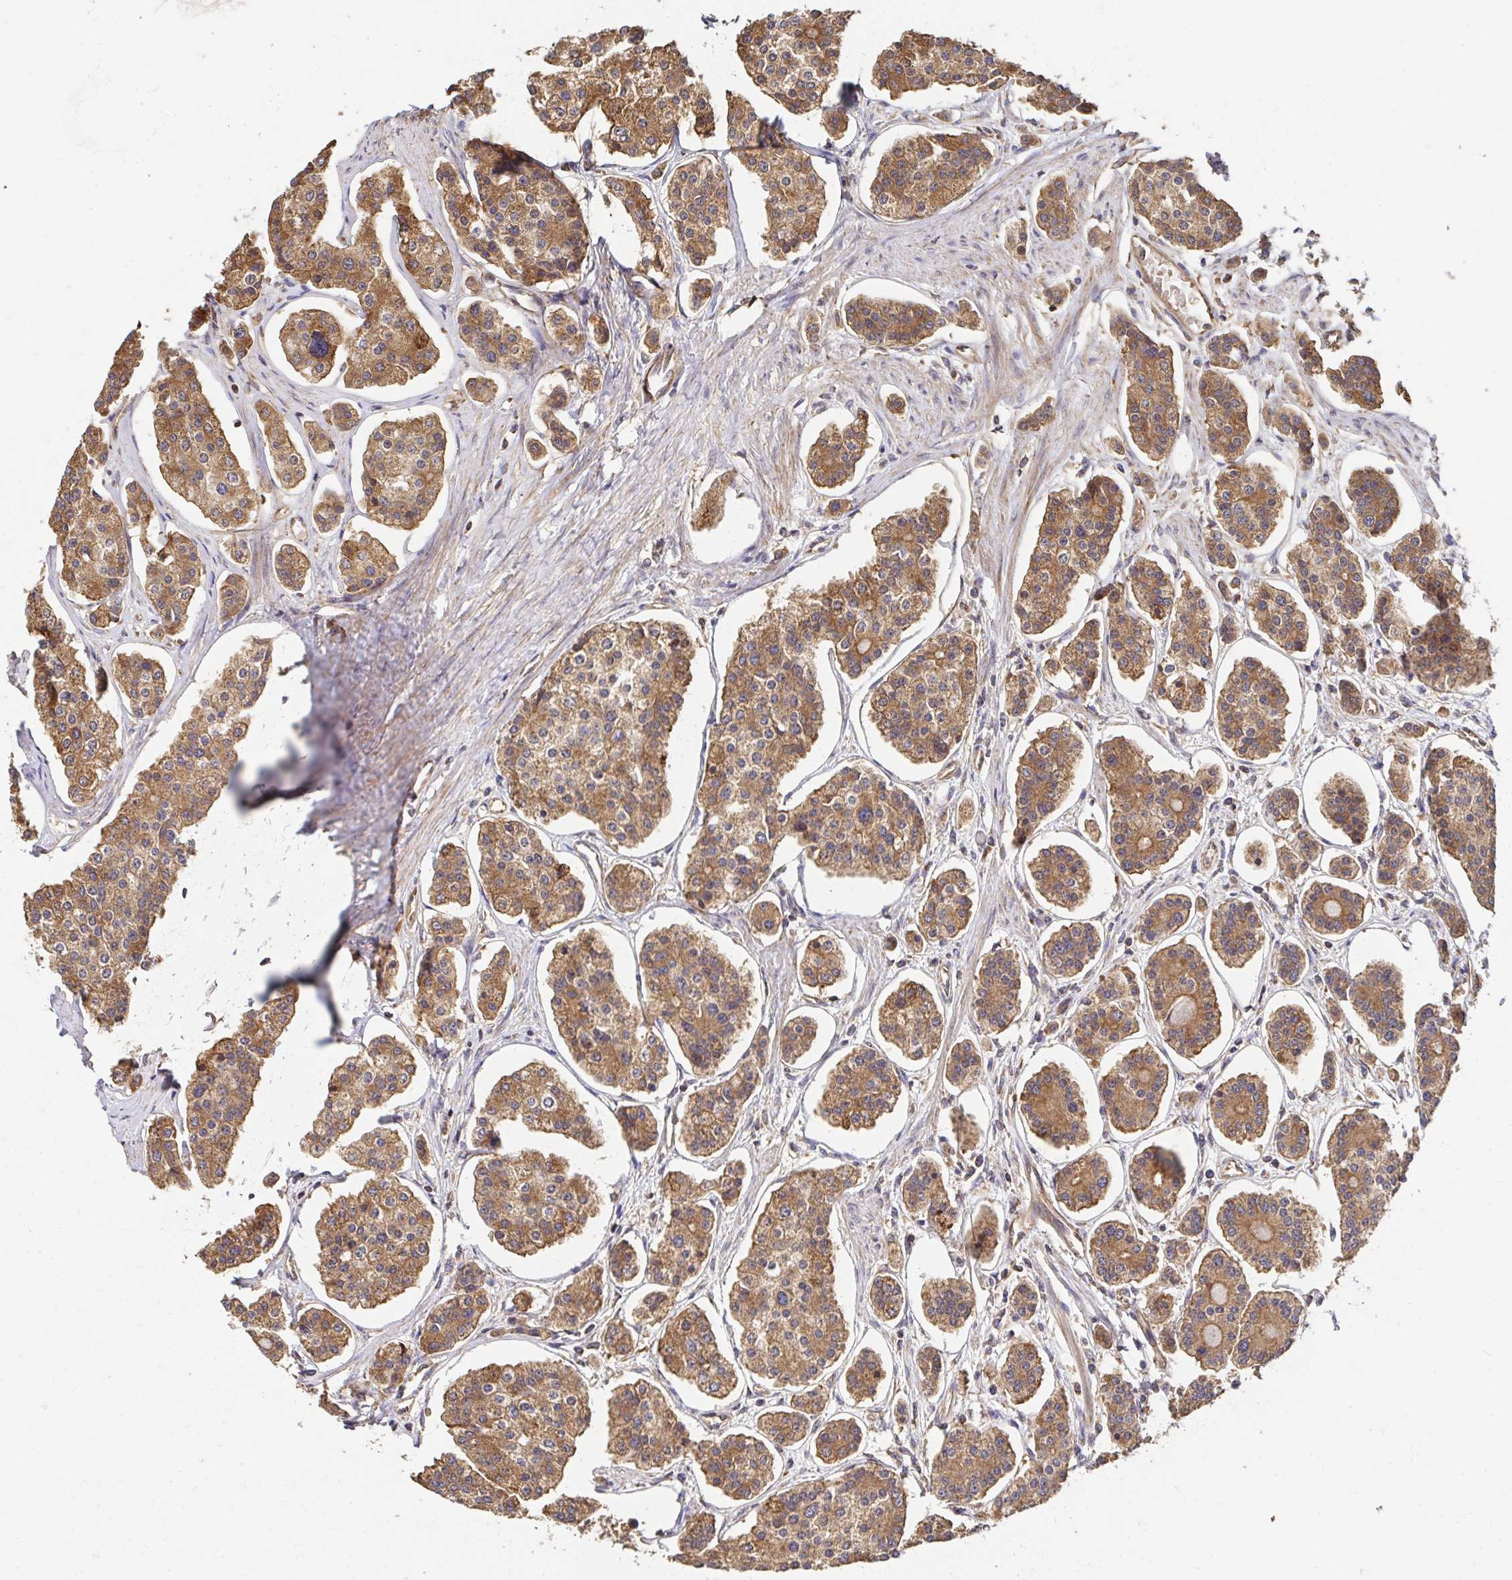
{"staining": {"intensity": "moderate", "quantity": ">75%", "location": "cytoplasmic/membranous"}, "tissue": "carcinoid", "cell_type": "Tumor cells", "image_type": "cancer", "snomed": [{"axis": "morphology", "description": "Carcinoid, malignant, NOS"}, {"axis": "topography", "description": "Small intestine"}], "caption": "Protein analysis of carcinoid tissue shows moderate cytoplasmic/membranous positivity in about >75% of tumor cells.", "gene": "APBB1", "patient": {"sex": "female", "age": 65}}